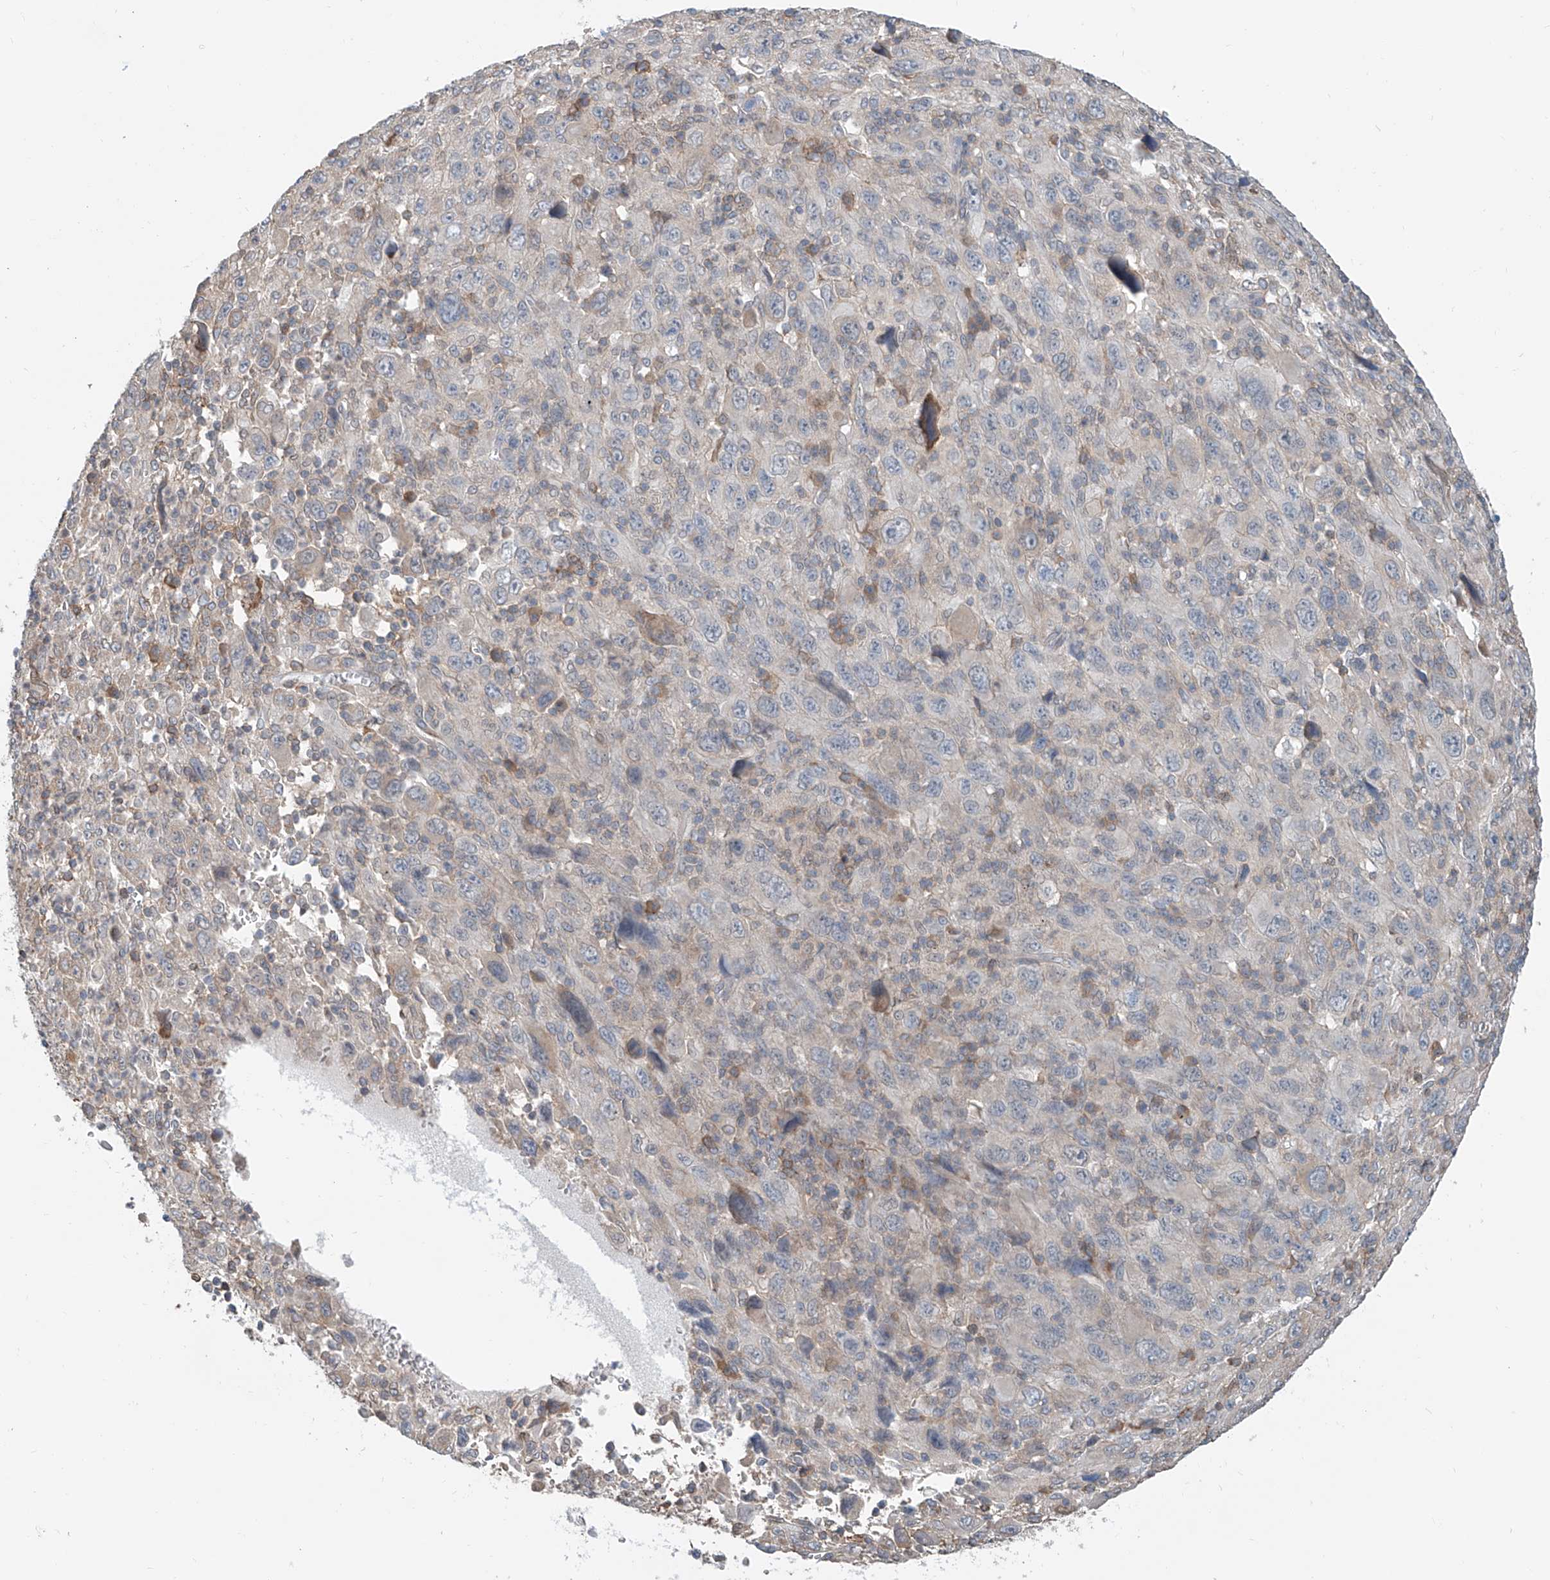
{"staining": {"intensity": "negative", "quantity": "none", "location": "none"}, "tissue": "melanoma", "cell_type": "Tumor cells", "image_type": "cancer", "snomed": [{"axis": "morphology", "description": "Malignant melanoma, Metastatic site"}, {"axis": "topography", "description": "Skin"}], "caption": "This image is of malignant melanoma (metastatic site) stained with IHC to label a protein in brown with the nuclei are counter-stained blue. There is no positivity in tumor cells. Brightfield microscopy of immunohistochemistry stained with DAB (3,3'-diaminobenzidine) (brown) and hematoxylin (blue), captured at high magnification.", "gene": "KCNK10", "patient": {"sex": "female", "age": 56}}